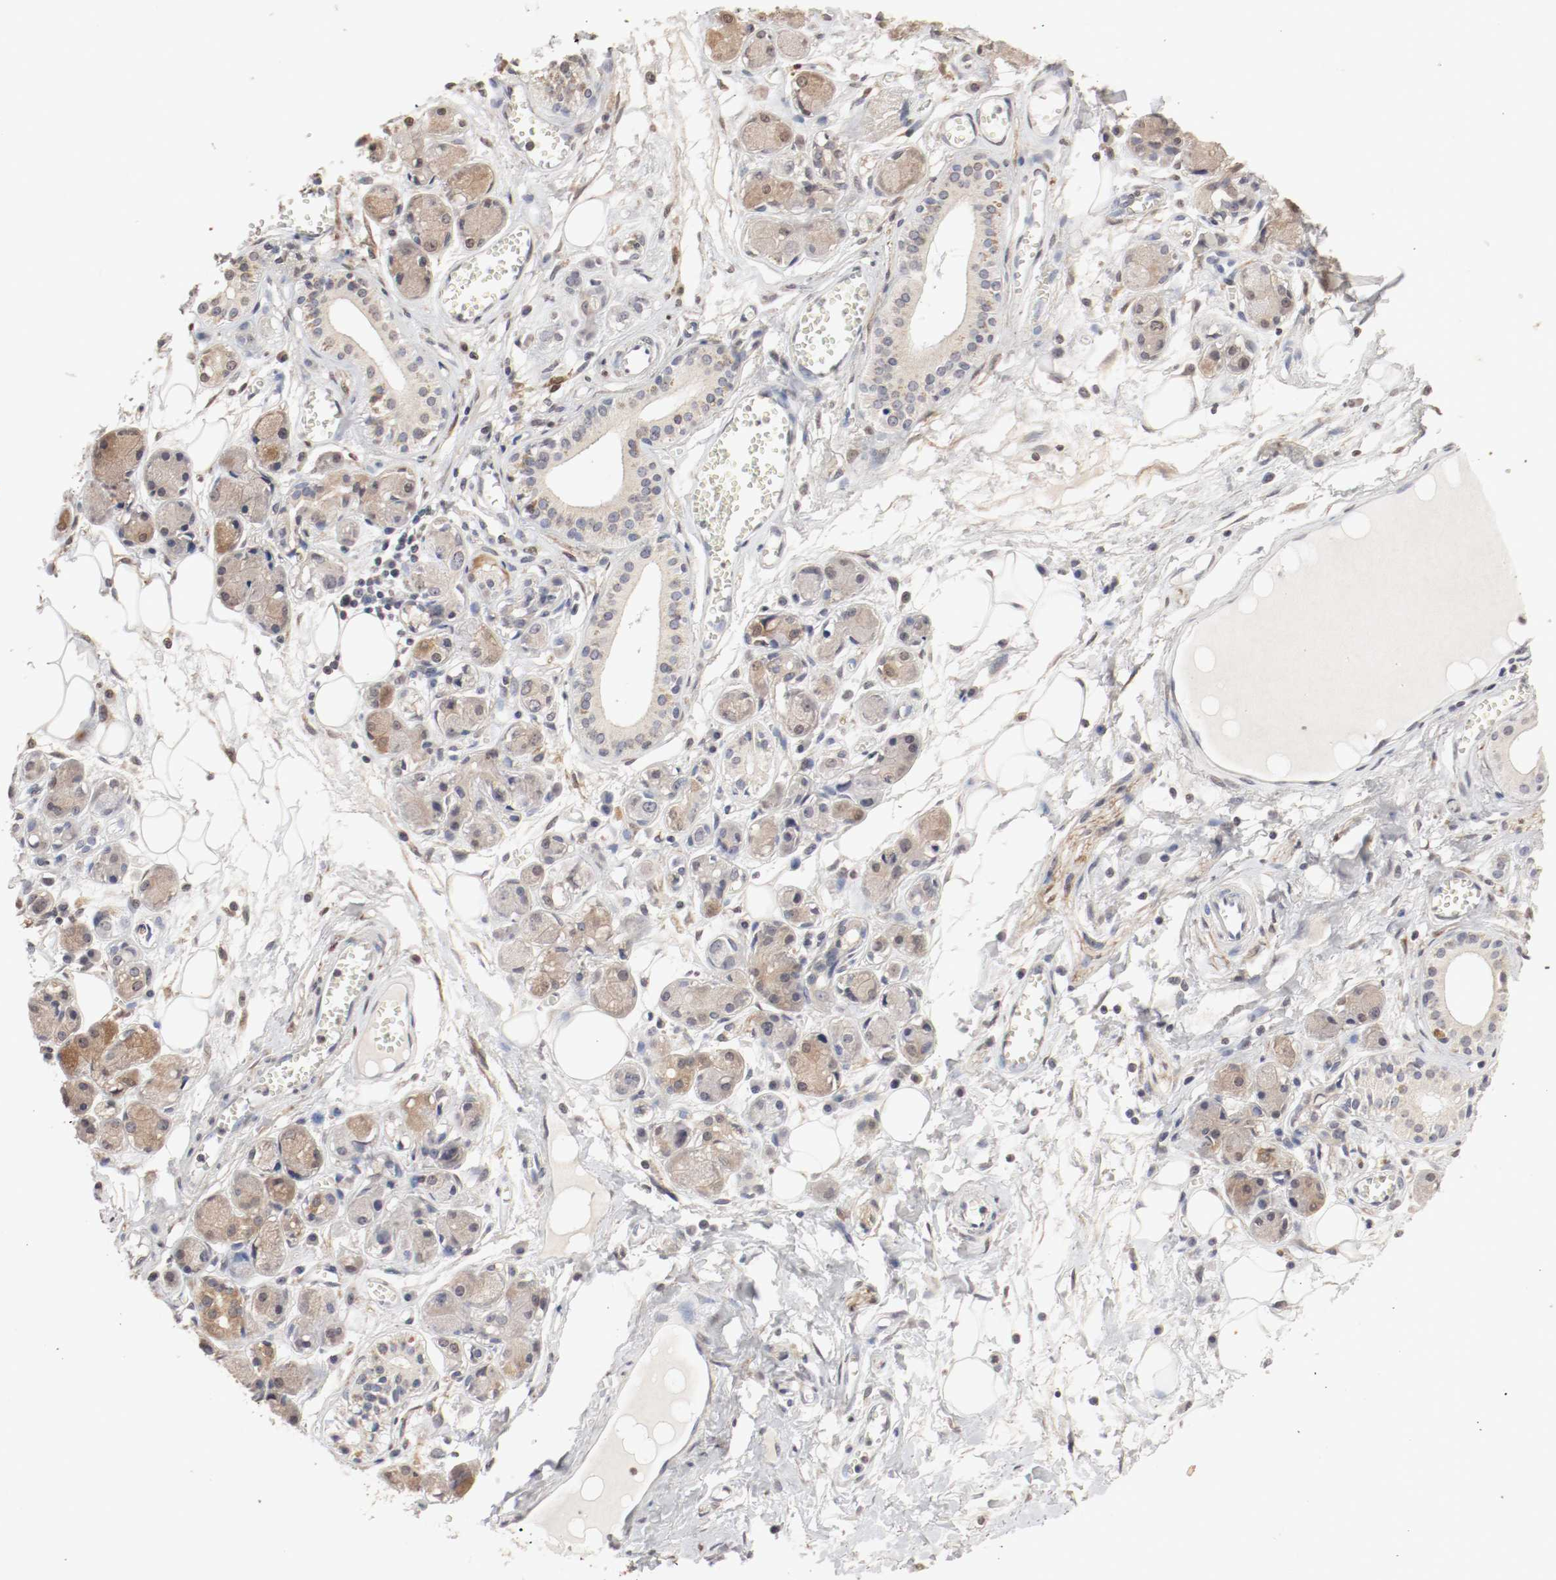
{"staining": {"intensity": "moderate", "quantity": ">75%", "location": "cytoplasmic/membranous,nuclear"}, "tissue": "adipose tissue", "cell_type": "Adipocytes", "image_type": "normal", "snomed": [{"axis": "morphology", "description": "Normal tissue, NOS"}, {"axis": "morphology", "description": "Inflammation, NOS"}, {"axis": "topography", "description": "Vascular tissue"}, {"axis": "topography", "description": "Salivary gland"}], "caption": "High-power microscopy captured an immunohistochemistry (IHC) histopathology image of benign adipose tissue, revealing moderate cytoplasmic/membranous,nuclear expression in approximately >75% of adipocytes. (DAB IHC, brown staining for protein, blue staining for nuclei).", "gene": "WASL", "patient": {"sex": "female", "age": 75}}